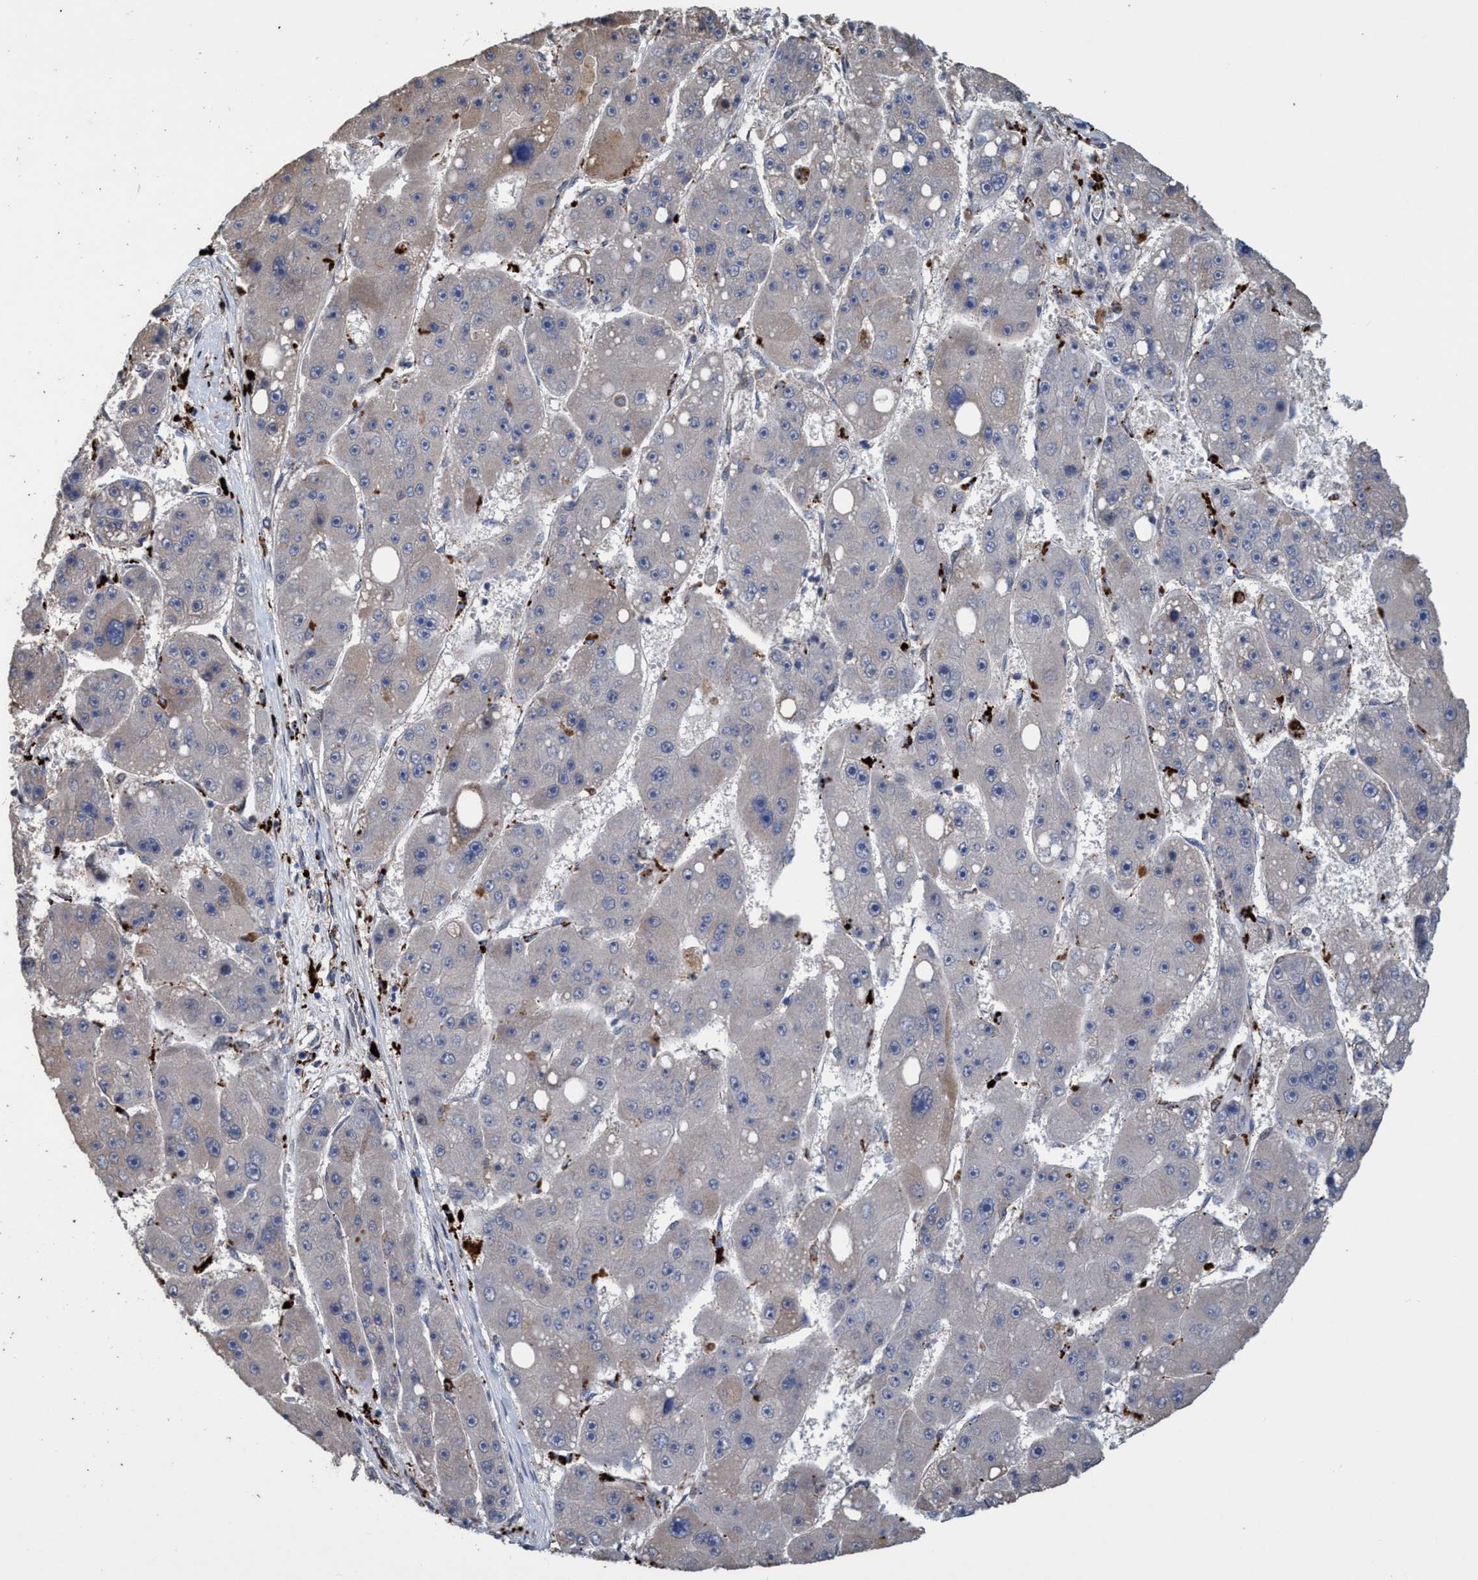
{"staining": {"intensity": "negative", "quantity": "none", "location": "none"}, "tissue": "liver cancer", "cell_type": "Tumor cells", "image_type": "cancer", "snomed": [{"axis": "morphology", "description": "Carcinoma, Hepatocellular, NOS"}, {"axis": "topography", "description": "Liver"}], "caption": "The image exhibits no staining of tumor cells in liver hepatocellular carcinoma.", "gene": "BBS9", "patient": {"sex": "female", "age": 61}}